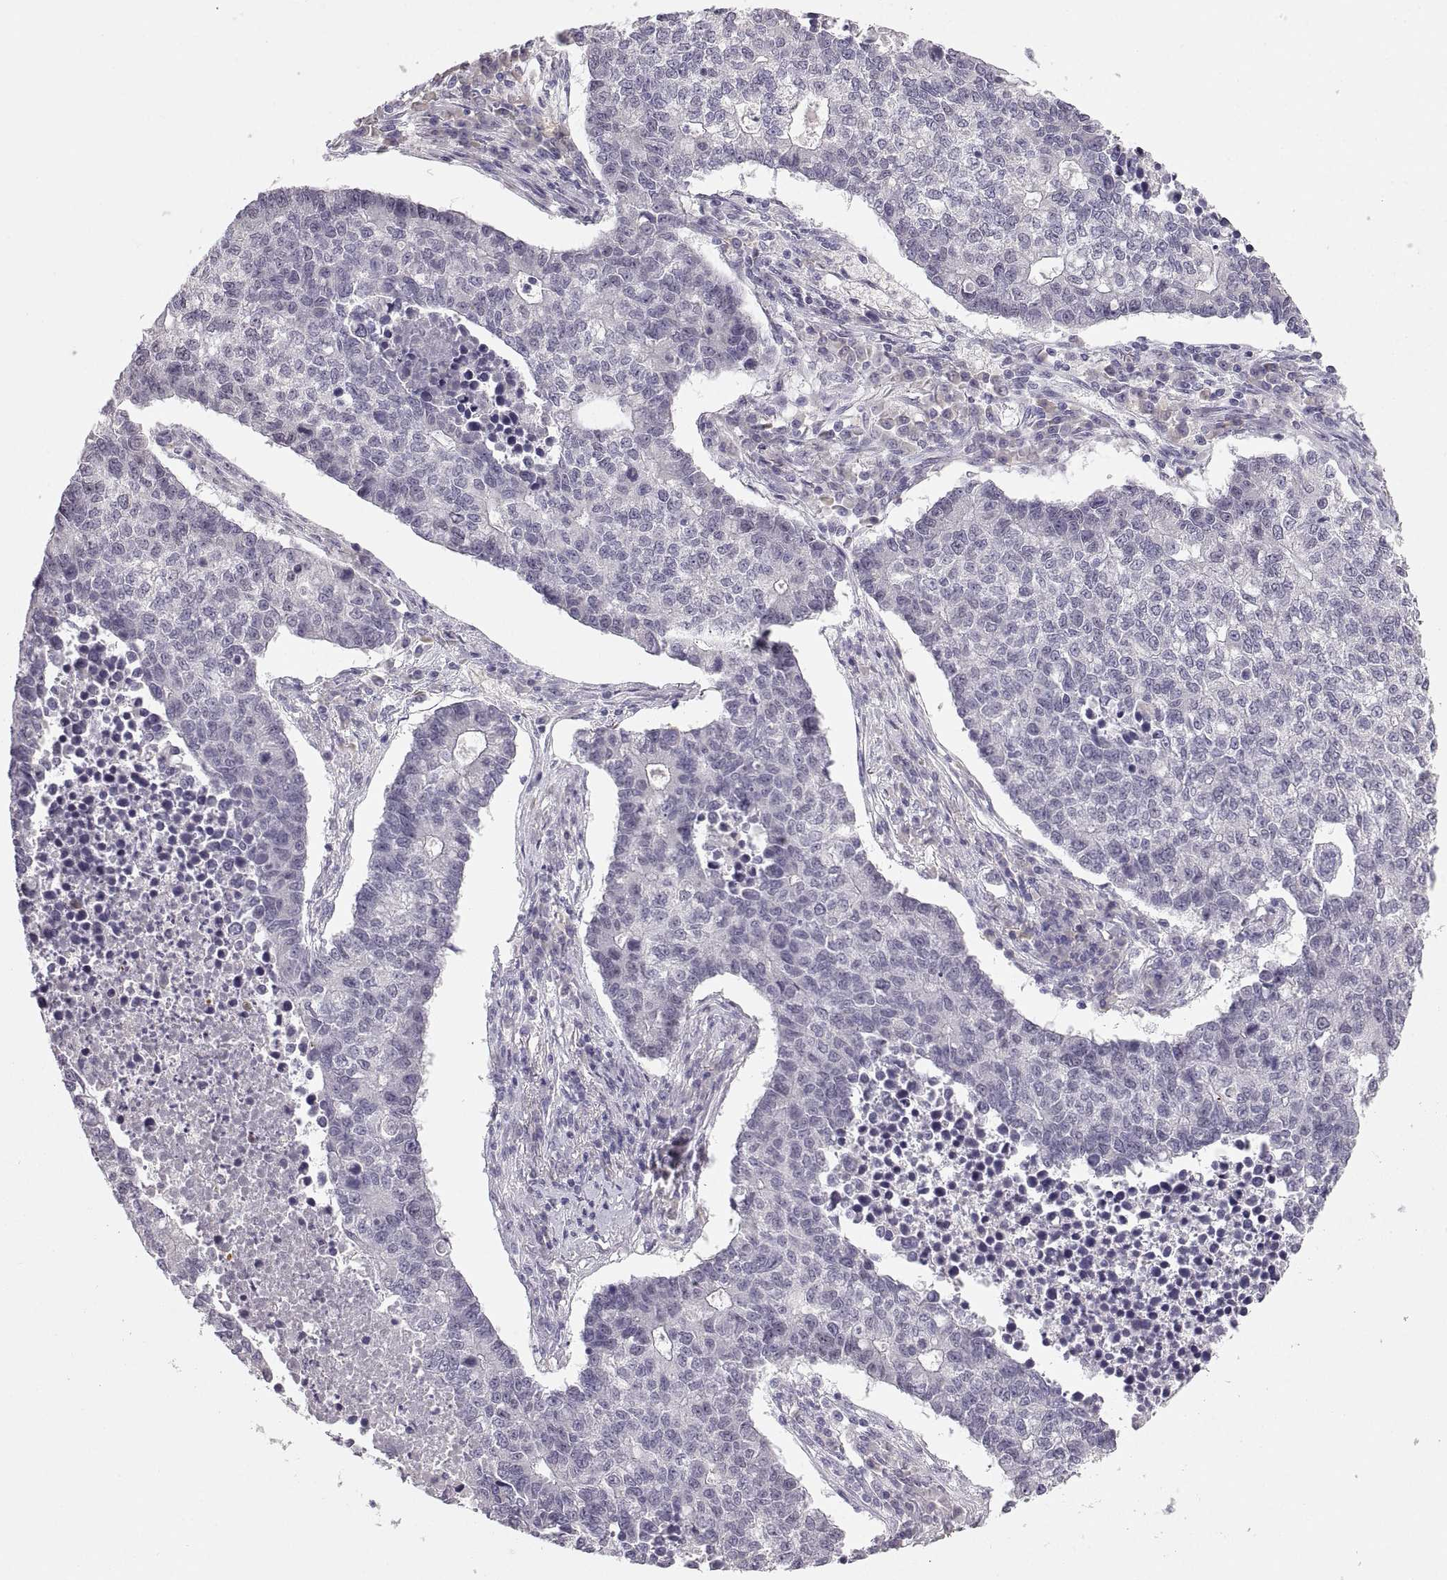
{"staining": {"intensity": "negative", "quantity": "none", "location": "none"}, "tissue": "lung cancer", "cell_type": "Tumor cells", "image_type": "cancer", "snomed": [{"axis": "morphology", "description": "Adenocarcinoma, NOS"}, {"axis": "topography", "description": "Lung"}], "caption": "There is no significant expression in tumor cells of lung adenocarcinoma.", "gene": "MAGEB18", "patient": {"sex": "male", "age": 57}}